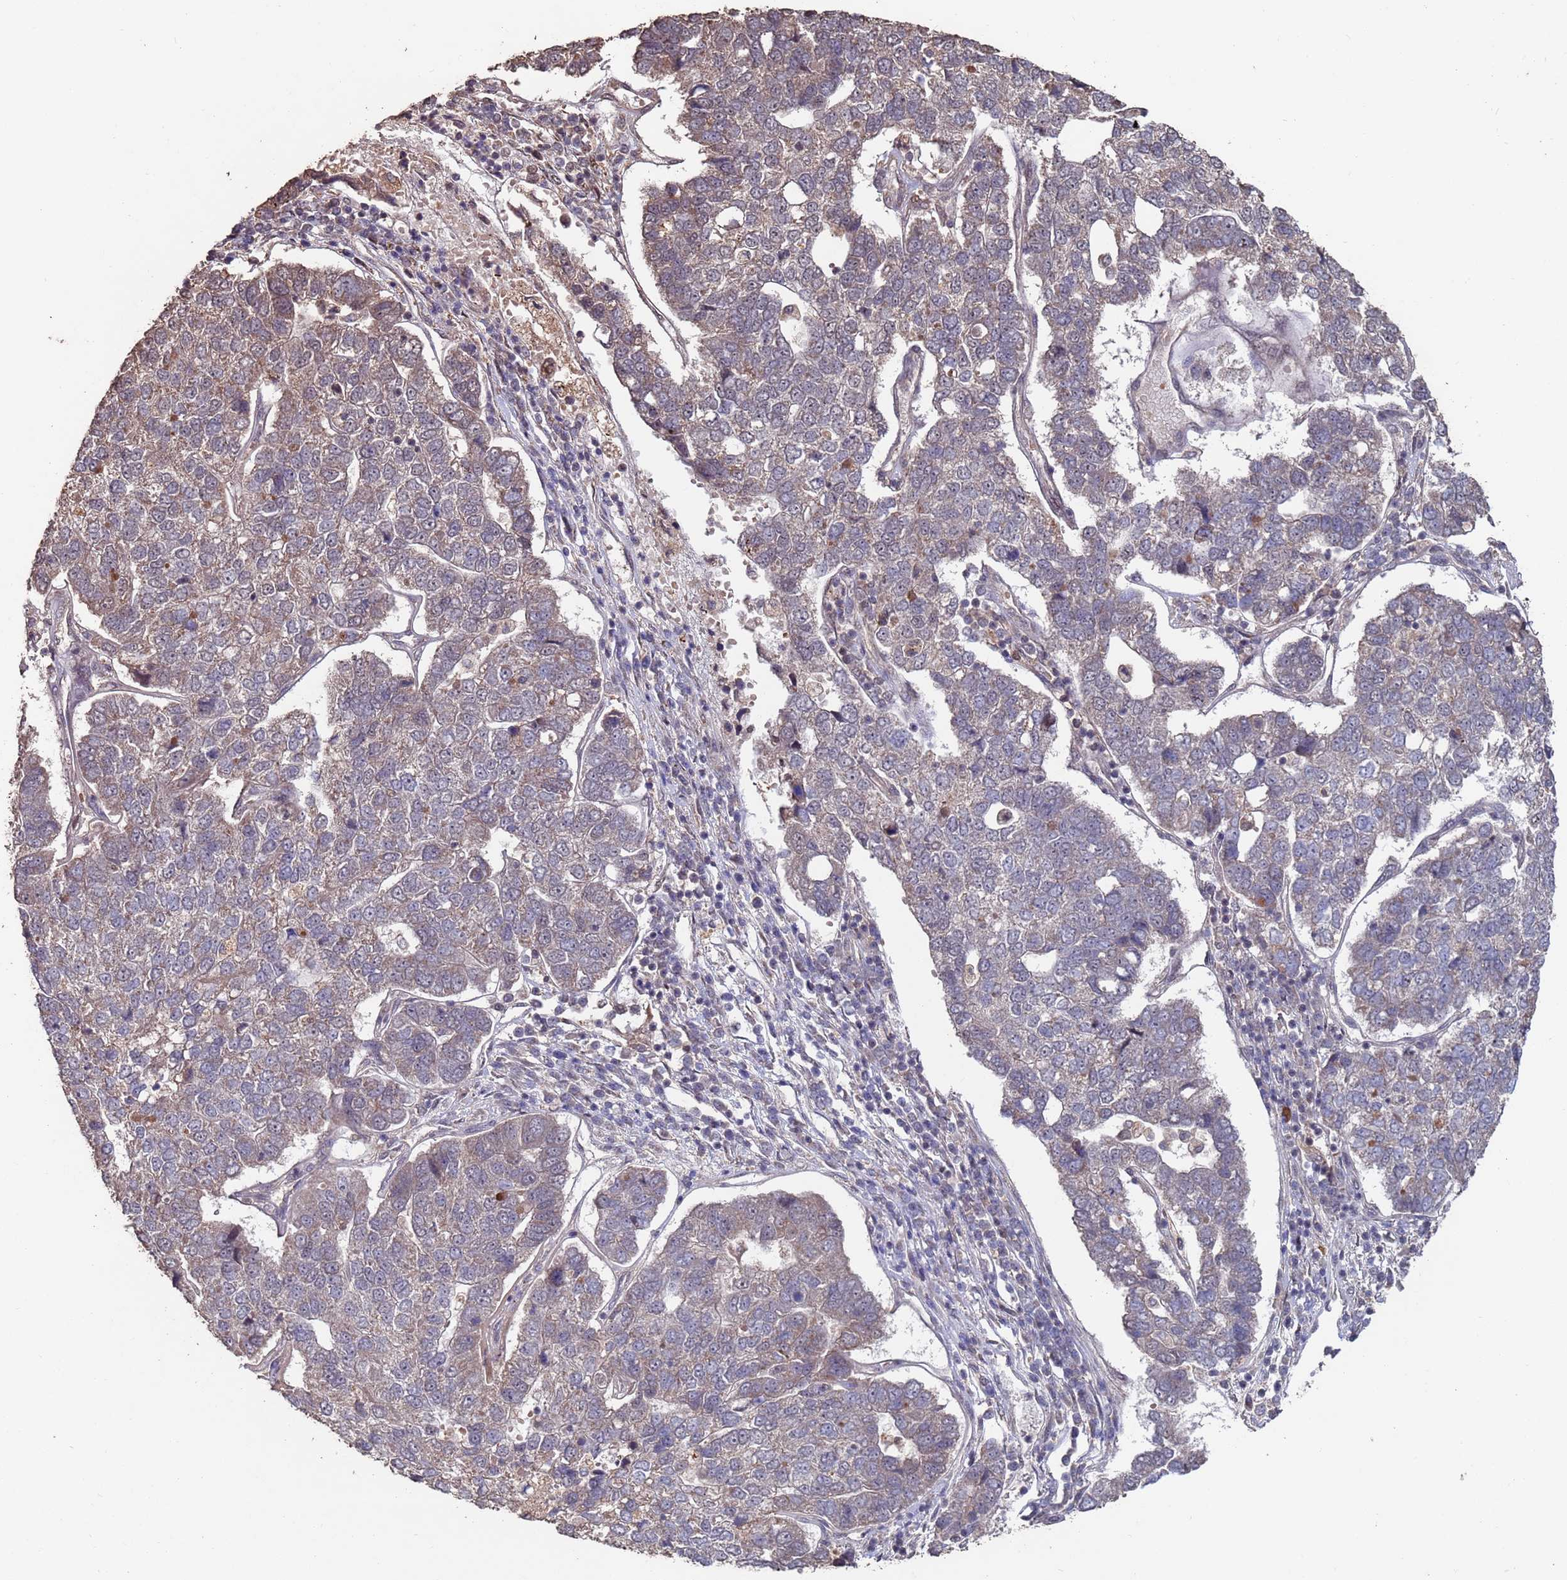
{"staining": {"intensity": "weak", "quantity": "25%-75%", "location": "cytoplasmic/membranous"}, "tissue": "pancreatic cancer", "cell_type": "Tumor cells", "image_type": "cancer", "snomed": [{"axis": "morphology", "description": "Adenocarcinoma, NOS"}, {"axis": "topography", "description": "Pancreas"}], "caption": "A histopathology image of human adenocarcinoma (pancreatic) stained for a protein reveals weak cytoplasmic/membranous brown staining in tumor cells.", "gene": "PRR7", "patient": {"sex": "female", "age": 61}}